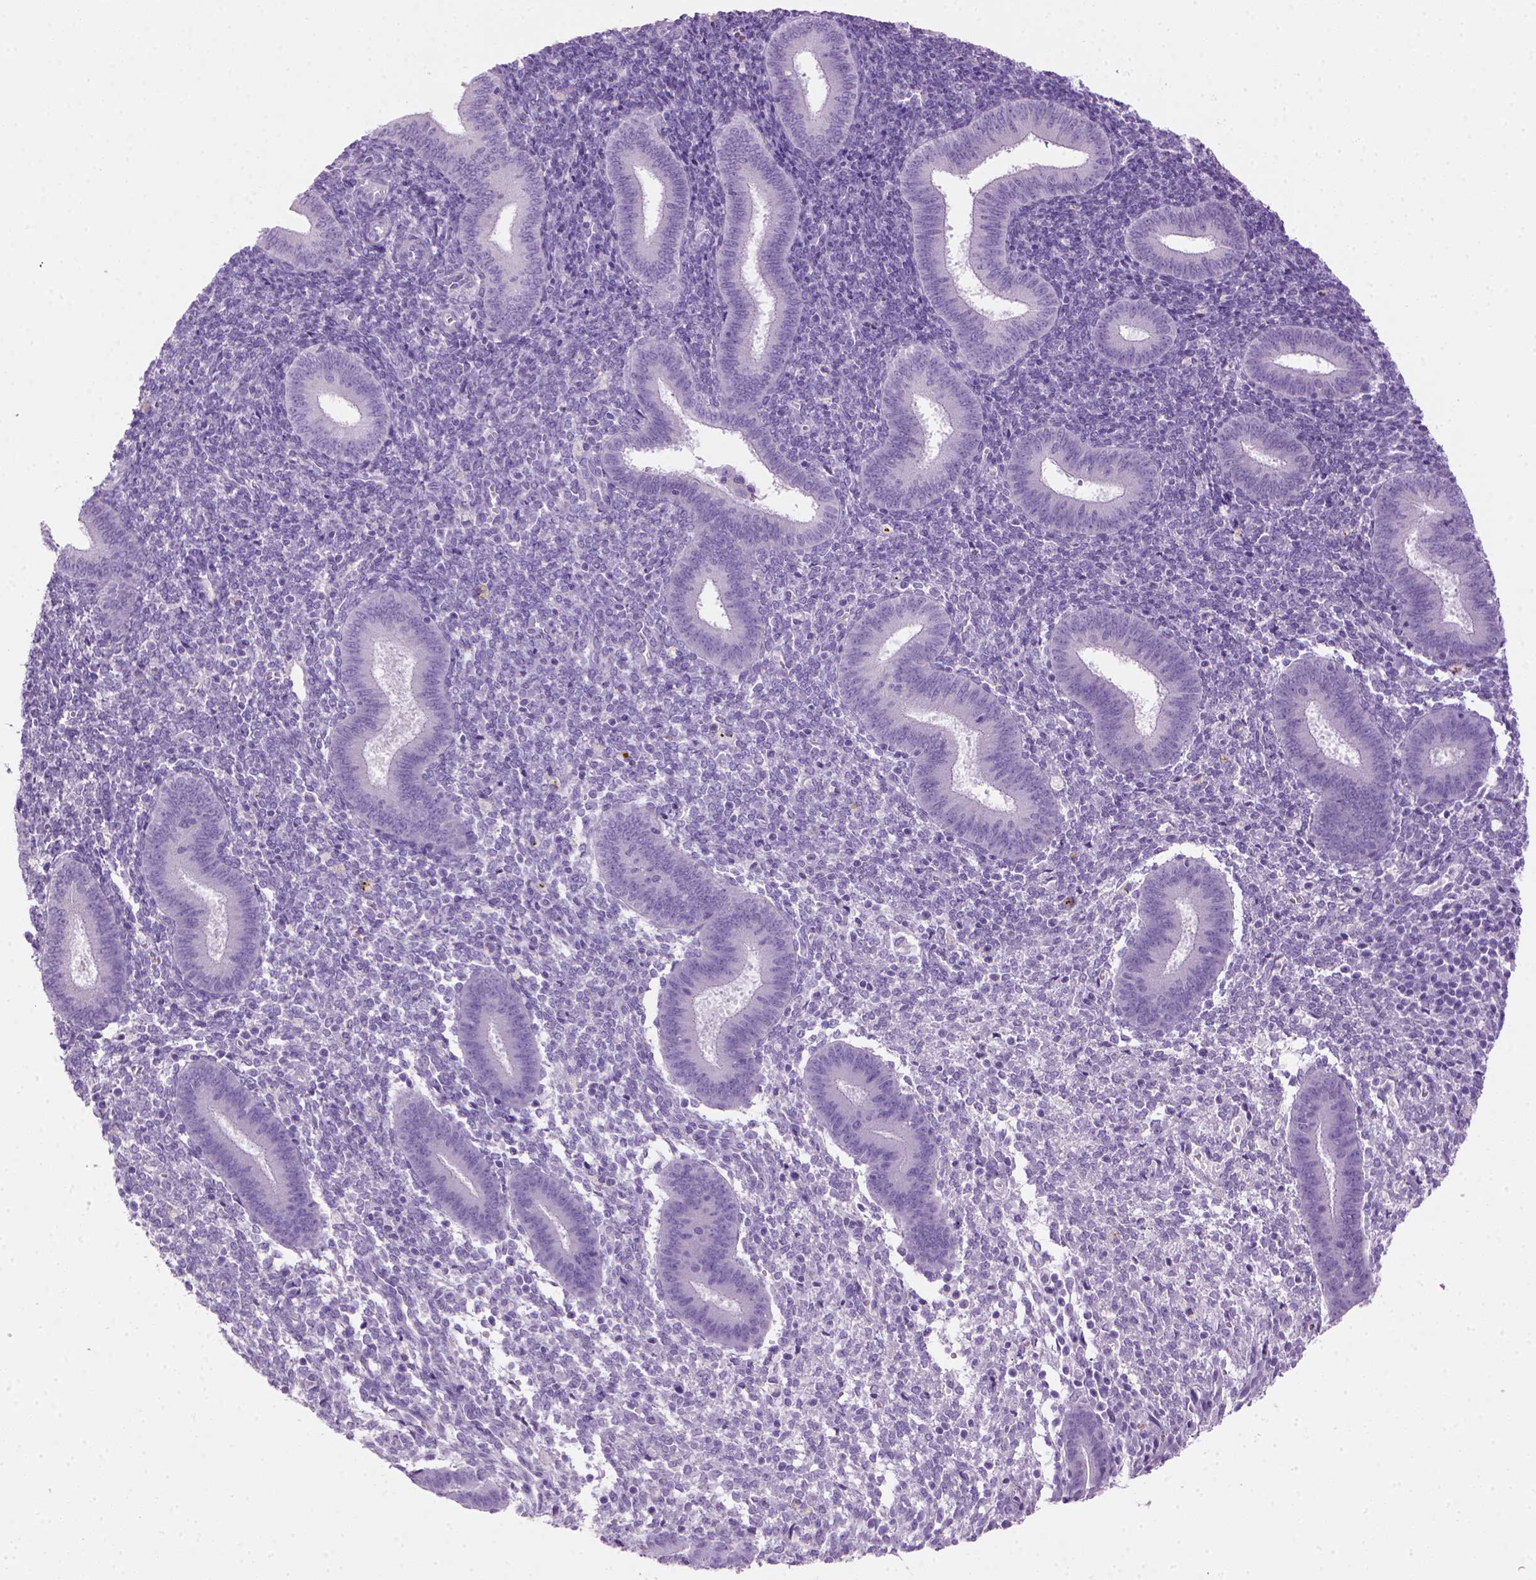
{"staining": {"intensity": "negative", "quantity": "none", "location": "none"}, "tissue": "endometrium", "cell_type": "Cells in endometrial stroma", "image_type": "normal", "snomed": [{"axis": "morphology", "description": "Normal tissue, NOS"}, {"axis": "topography", "description": "Endometrium"}], "caption": "The histopathology image displays no significant expression in cells in endometrial stroma of endometrium.", "gene": "ARHGEF33", "patient": {"sex": "female", "age": 25}}